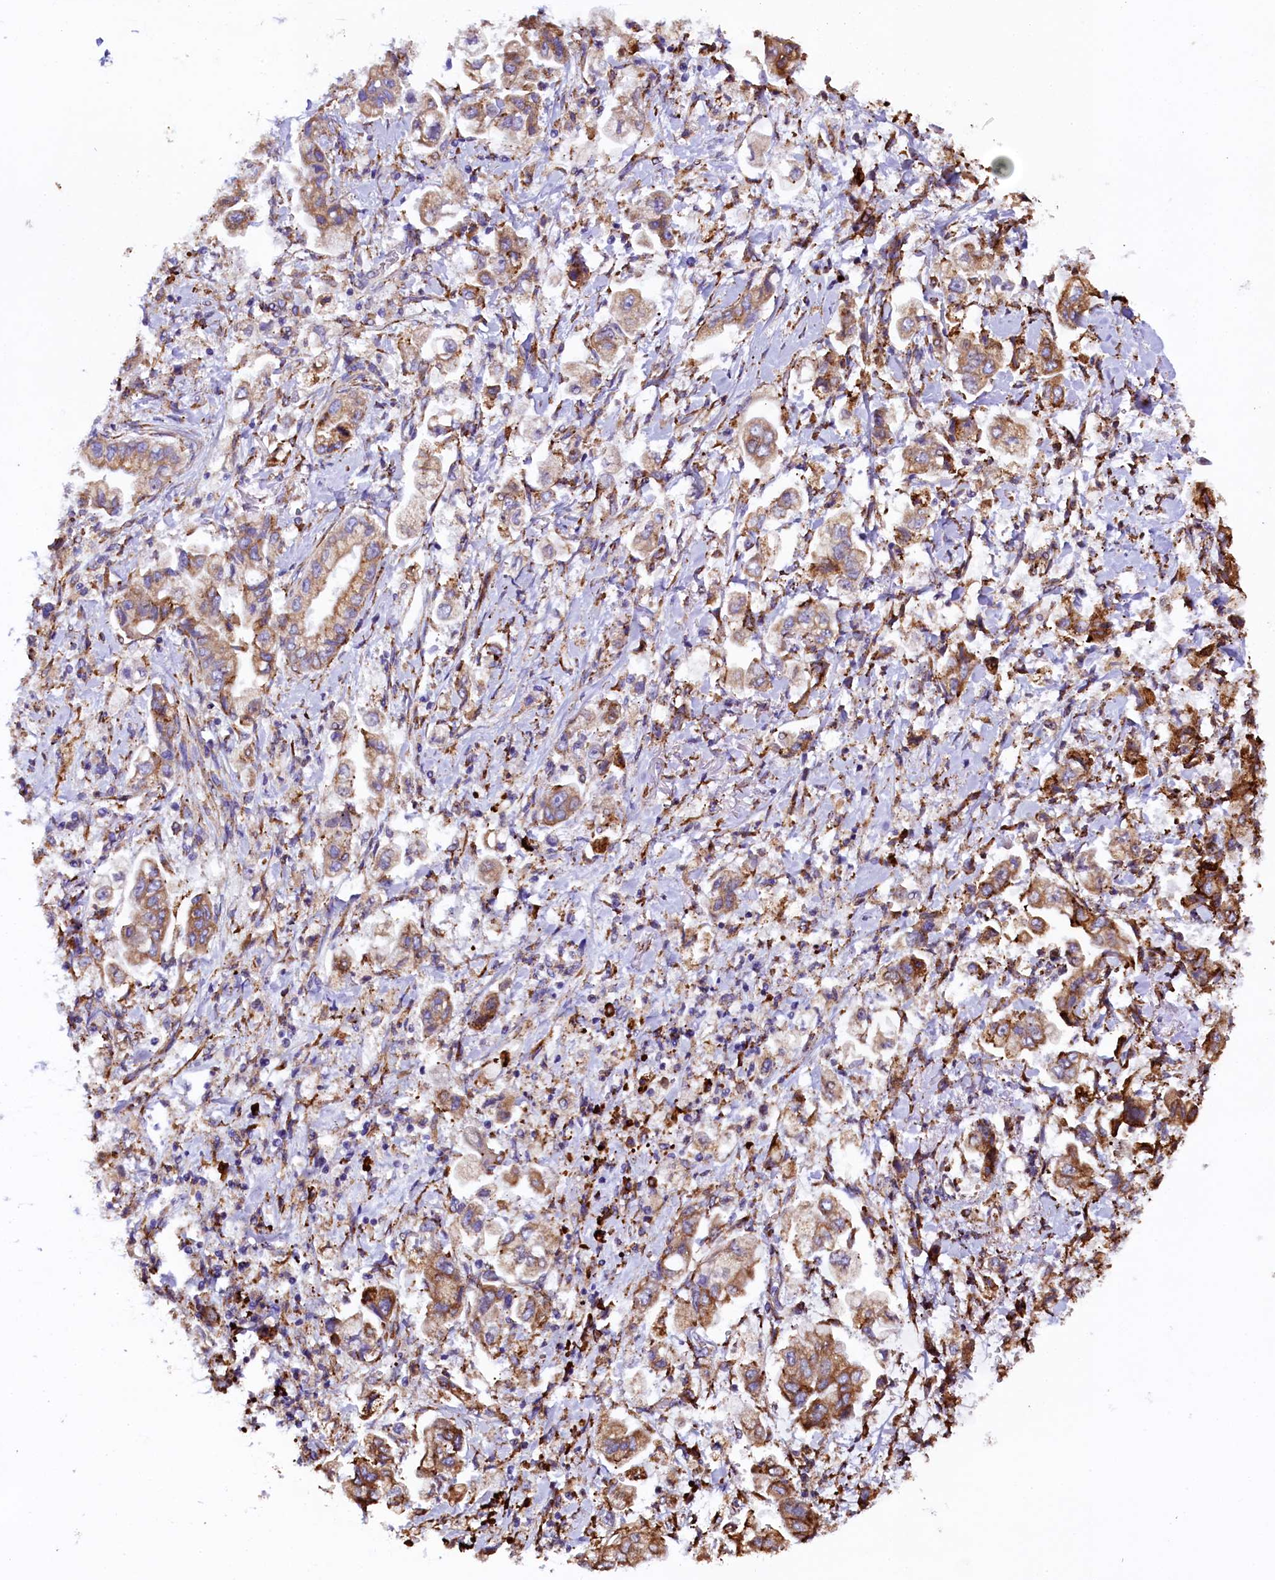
{"staining": {"intensity": "moderate", "quantity": ">75%", "location": "cytoplasmic/membranous"}, "tissue": "stomach cancer", "cell_type": "Tumor cells", "image_type": "cancer", "snomed": [{"axis": "morphology", "description": "Adenocarcinoma, NOS"}, {"axis": "topography", "description": "Stomach"}], "caption": "Protein analysis of adenocarcinoma (stomach) tissue reveals moderate cytoplasmic/membranous expression in approximately >75% of tumor cells.", "gene": "CAPS2", "patient": {"sex": "male", "age": 62}}